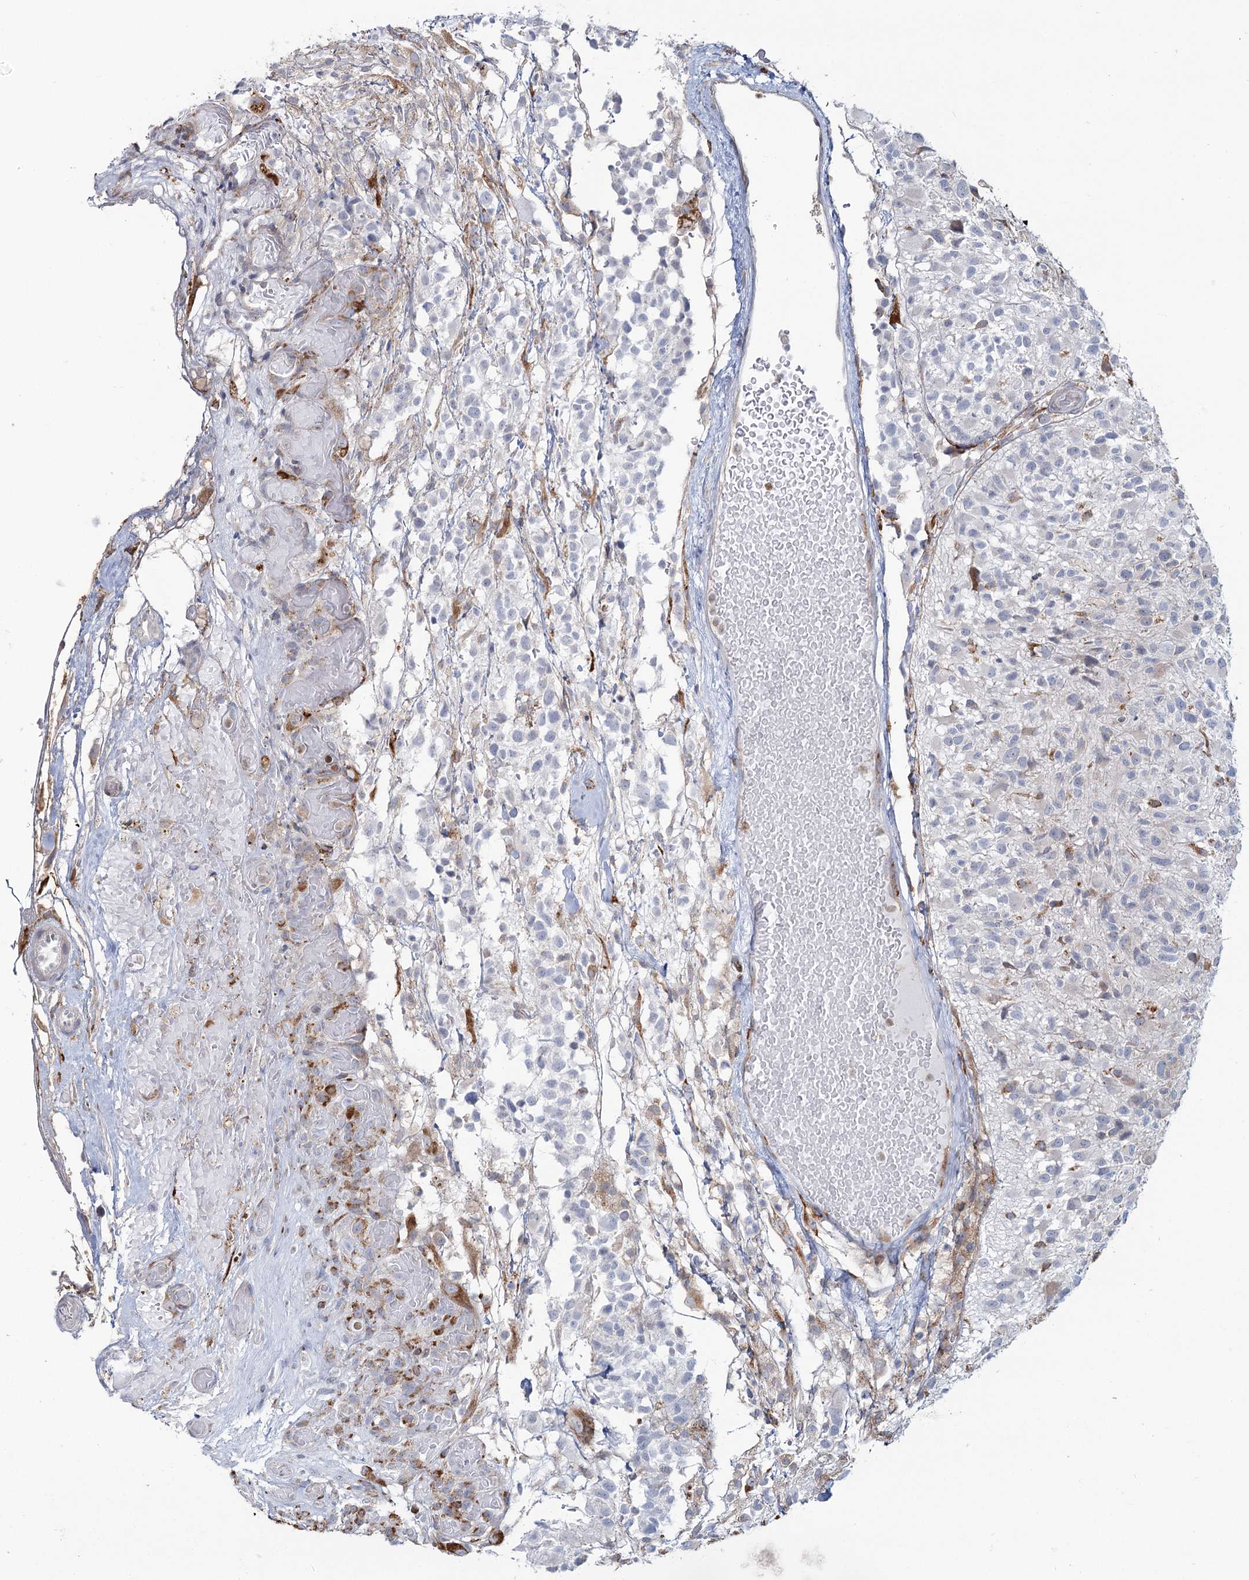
{"staining": {"intensity": "negative", "quantity": "none", "location": "none"}, "tissue": "glioma", "cell_type": "Tumor cells", "image_type": "cancer", "snomed": [{"axis": "morphology", "description": "Glioma, malignant, High grade"}, {"axis": "morphology", "description": "Glioblastoma, NOS"}, {"axis": "topography", "description": "Brain"}], "caption": "This is an IHC micrograph of human glioma. There is no staining in tumor cells.", "gene": "ZCCHC9", "patient": {"sex": "male", "age": 60}}